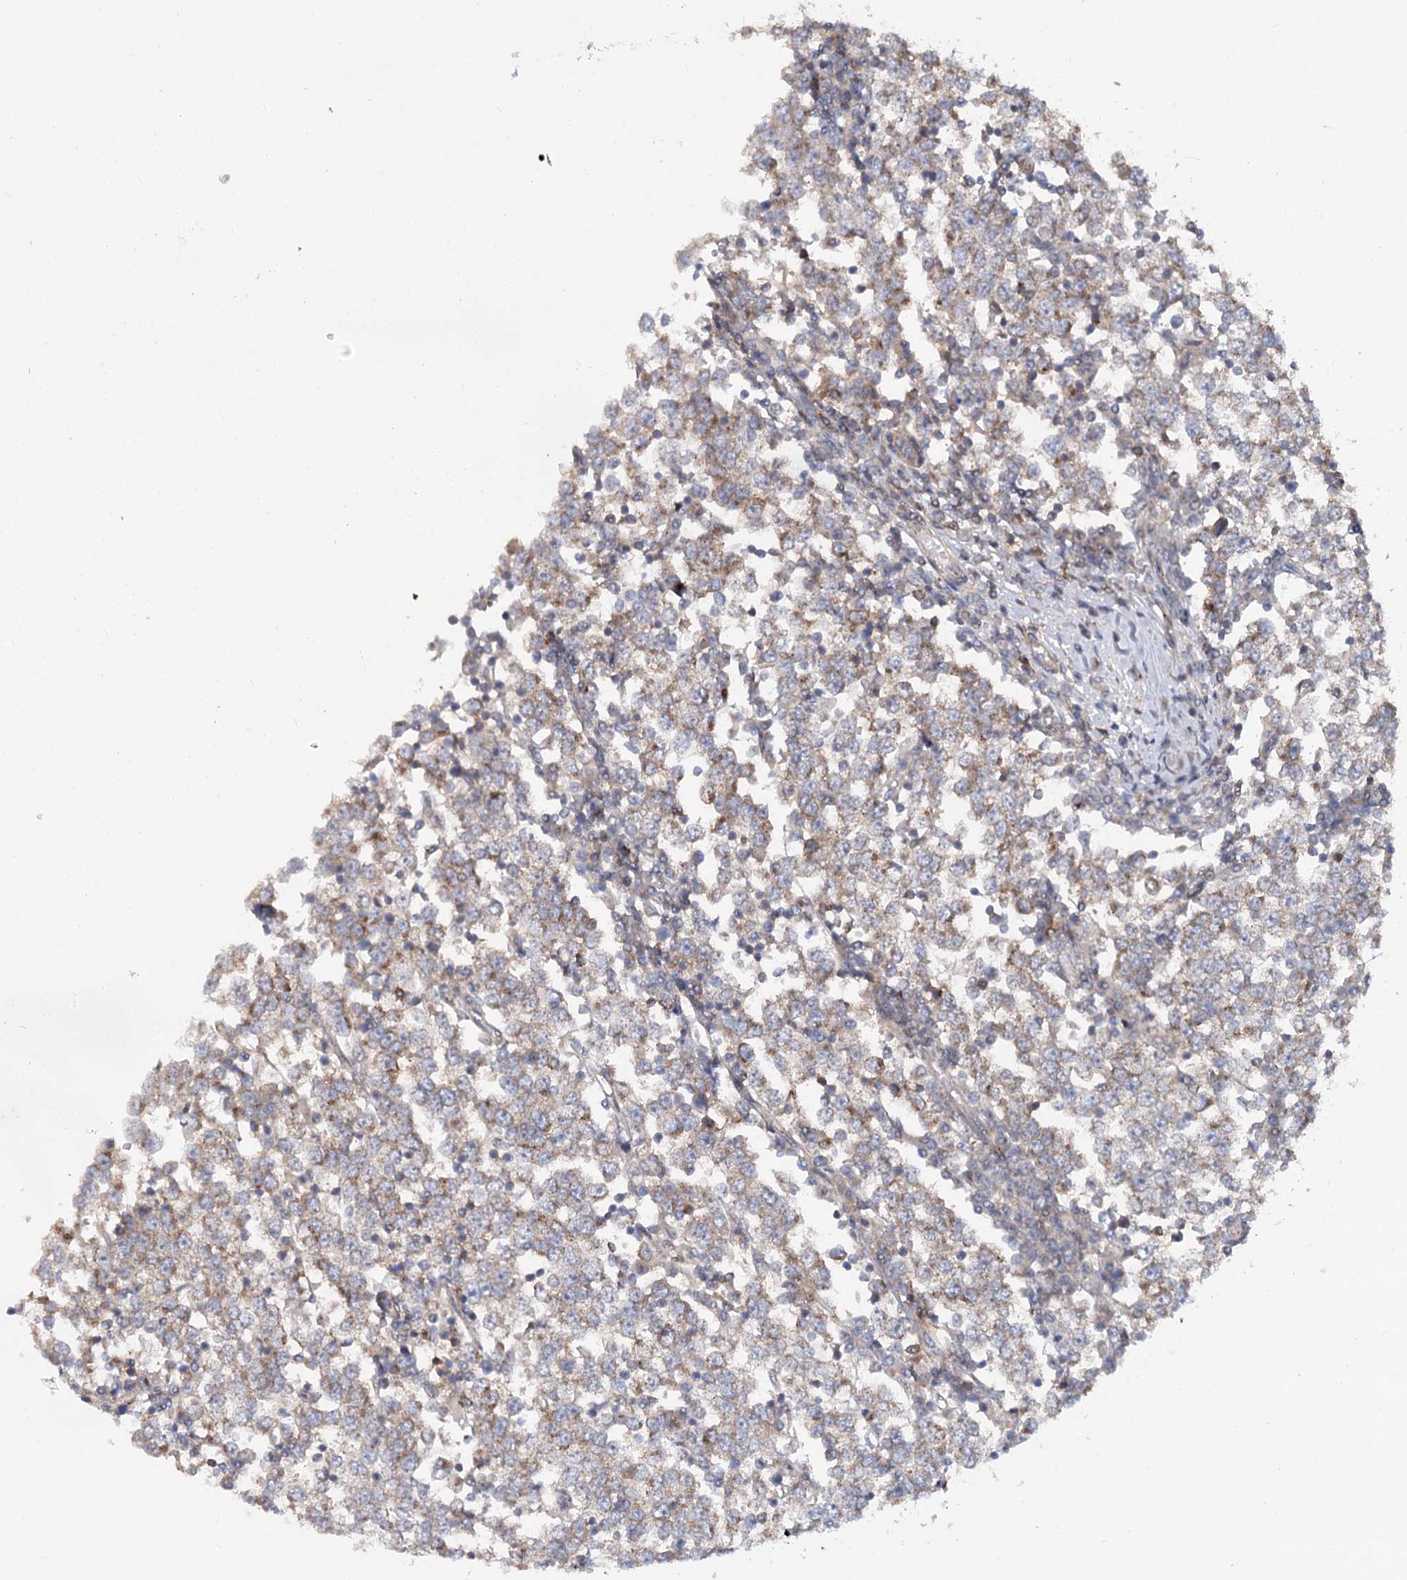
{"staining": {"intensity": "weak", "quantity": "25%-75%", "location": "cytoplasmic/membranous"}, "tissue": "testis cancer", "cell_type": "Tumor cells", "image_type": "cancer", "snomed": [{"axis": "morphology", "description": "Seminoma, NOS"}, {"axis": "topography", "description": "Testis"}], "caption": "An immunohistochemistry (IHC) photomicrograph of neoplastic tissue is shown. Protein staining in brown highlights weak cytoplasmic/membranous positivity in seminoma (testis) within tumor cells. Using DAB (brown) and hematoxylin (blue) stains, captured at high magnification using brightfield microscopy.", "gene": "STX6", "patient": {"sex": "male", "age": 65}}